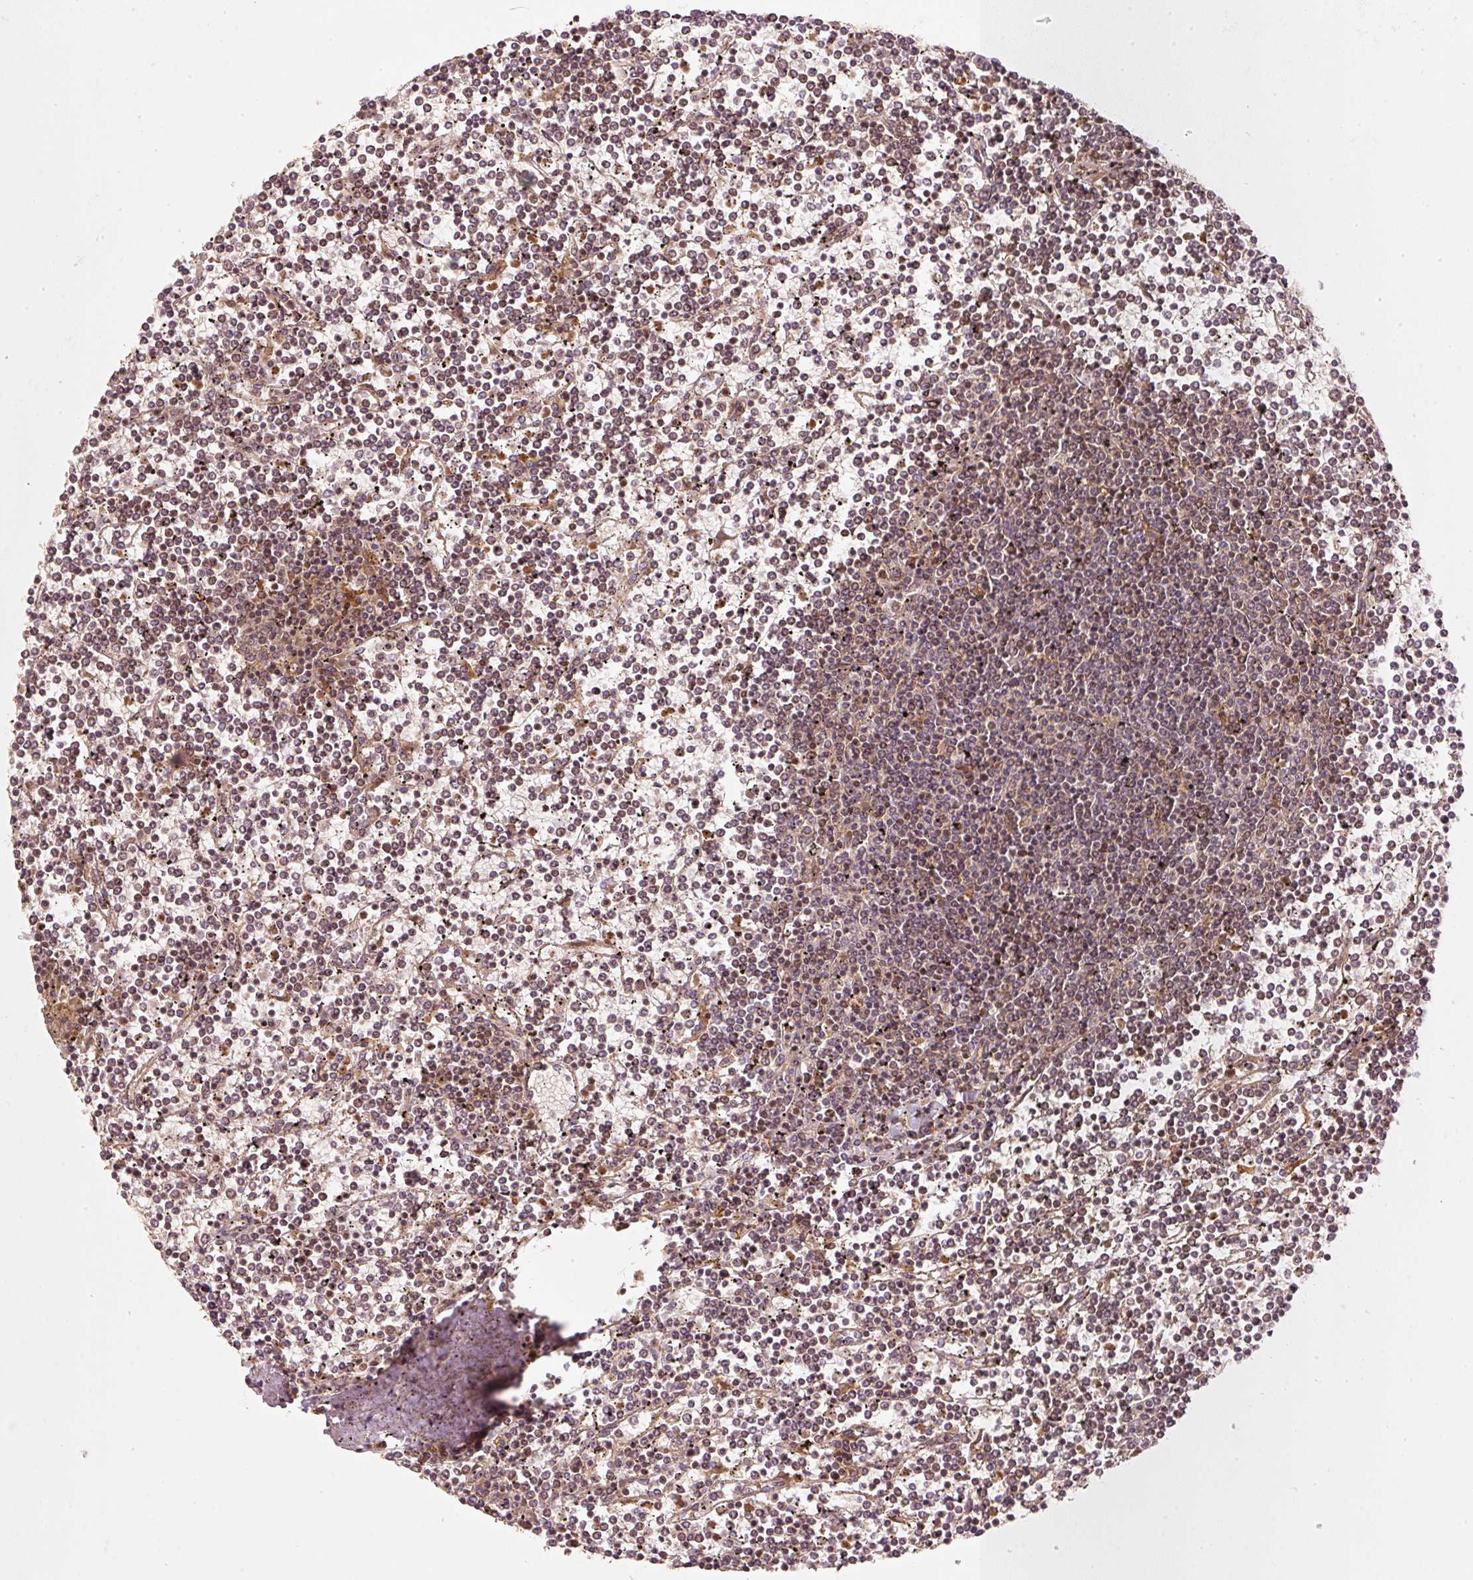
{"staining": {"intensity": "weak", "quantity": "25%-75%", "location": "nuclear"}, "tissue": "lymphoma", "cell_type": "Tumor cells", "image_type": "cancer", "snomed": [{"axis": "morphology", "description": "Malignant lymphoma, non-Hodgkin's type, Low grade"}, {"axis": "topography", "description": "Spleen"}], "caption": "Immunohistochemical staining of human lymphoma displays weak nuclear protein expression in about 25%-75% of tumor cells. The staining was performed using DAB (3,3'-diaminobenzidine), with brown indicating positive protein expression. Nuclei are stained blue with hematoxylin.", "gene": "KCNQ1", "patient": {"sex": "female", "age": 19}}